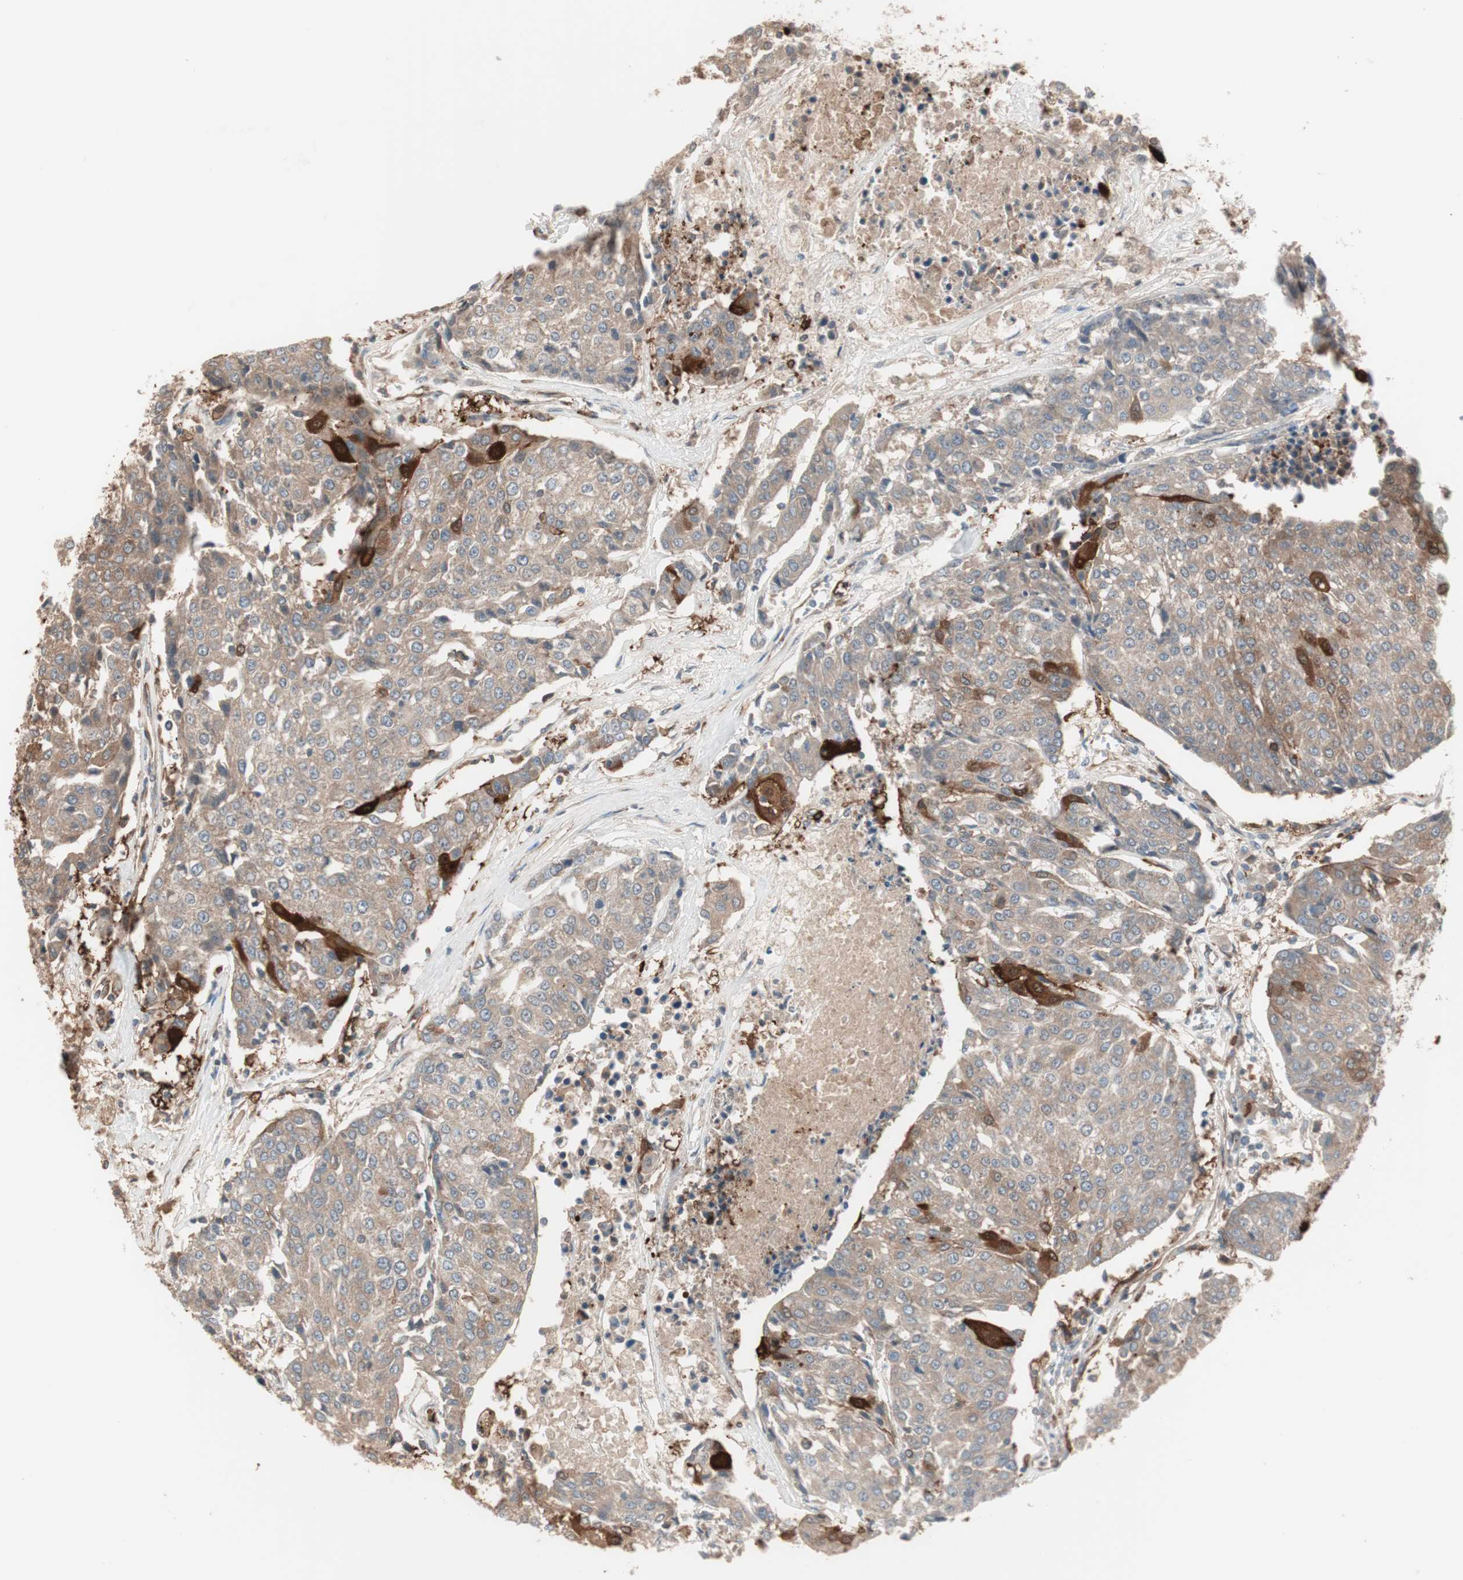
{"staining": {"intensity": "moderate", "quantity": ">75%", "location": "cytoplasmic/membranous"}, "tissue": "urothelial cancer", "cell_type": "Tumor cells", "image_type": "cancer", "snomed": [{"axis": "morphology", "description": "Urothelial carcinoma, High grade"}, {"axis": "topography", "description": "Urinary bladder"}], "caption": "Human urothelial cancer stained with a protein marker displays moderate staining in tumor cells.", "gene": "STAB1", "patient": {"sex": "female", "age": 85}}